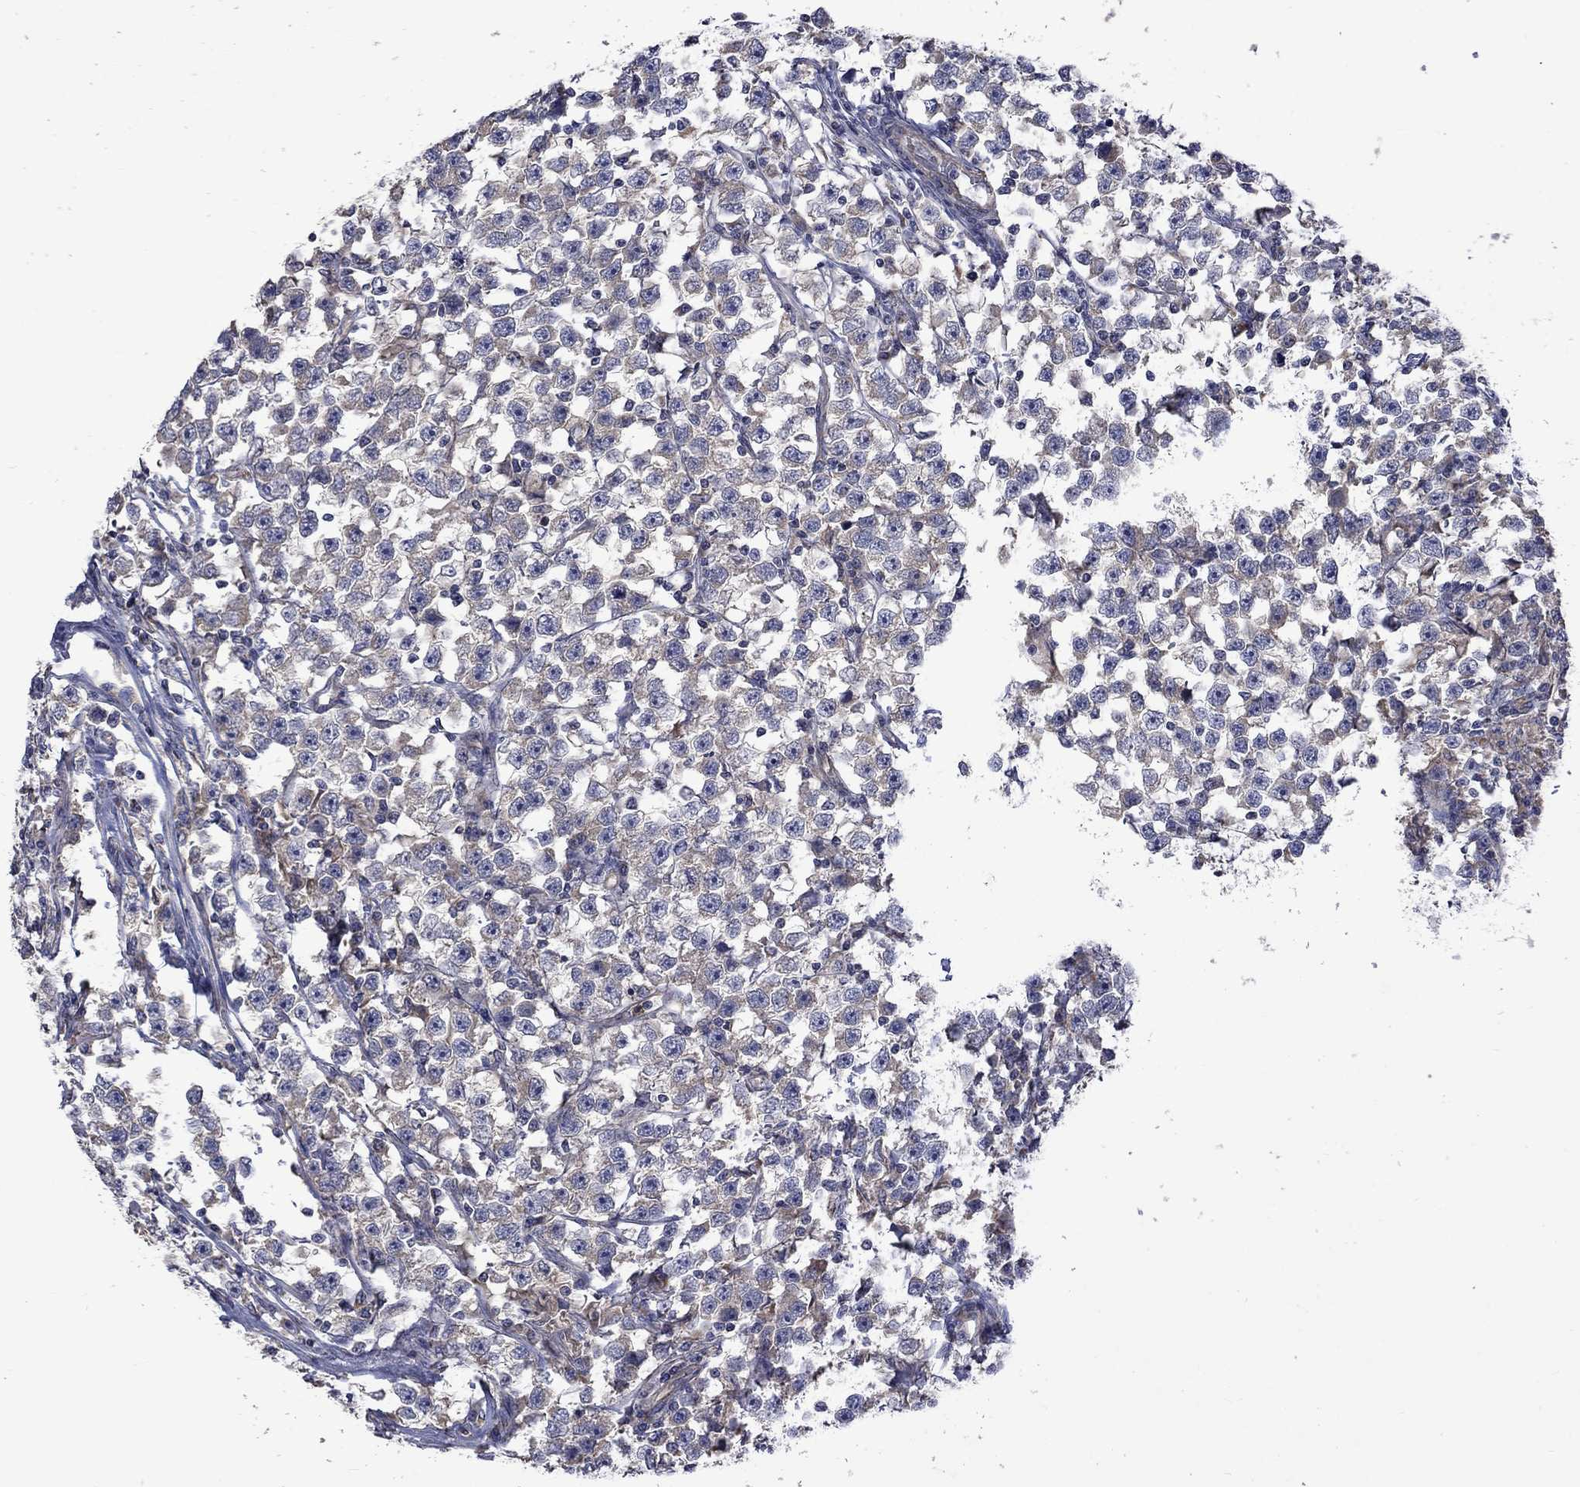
{"staining": {"intensity": "weak", "quantity": "25%-75%", "location": "cytoplasmic/membranous"}, "tissue": "testis cancer", "cell_type": "Tumor cells", "image_type": "cancer", "snomed": [{"axis": "morphology", "description": "Seminoma, NOS"}, {"axis": "topography", "description": "Testis"}], "caption": "Seminoma (testis) tissue displays weak cytoplasmic/membranous staining in about 25%-75% of tumor cells", "gene": "CAMKK2", "patient": {"sex": "male", "age": 33}}